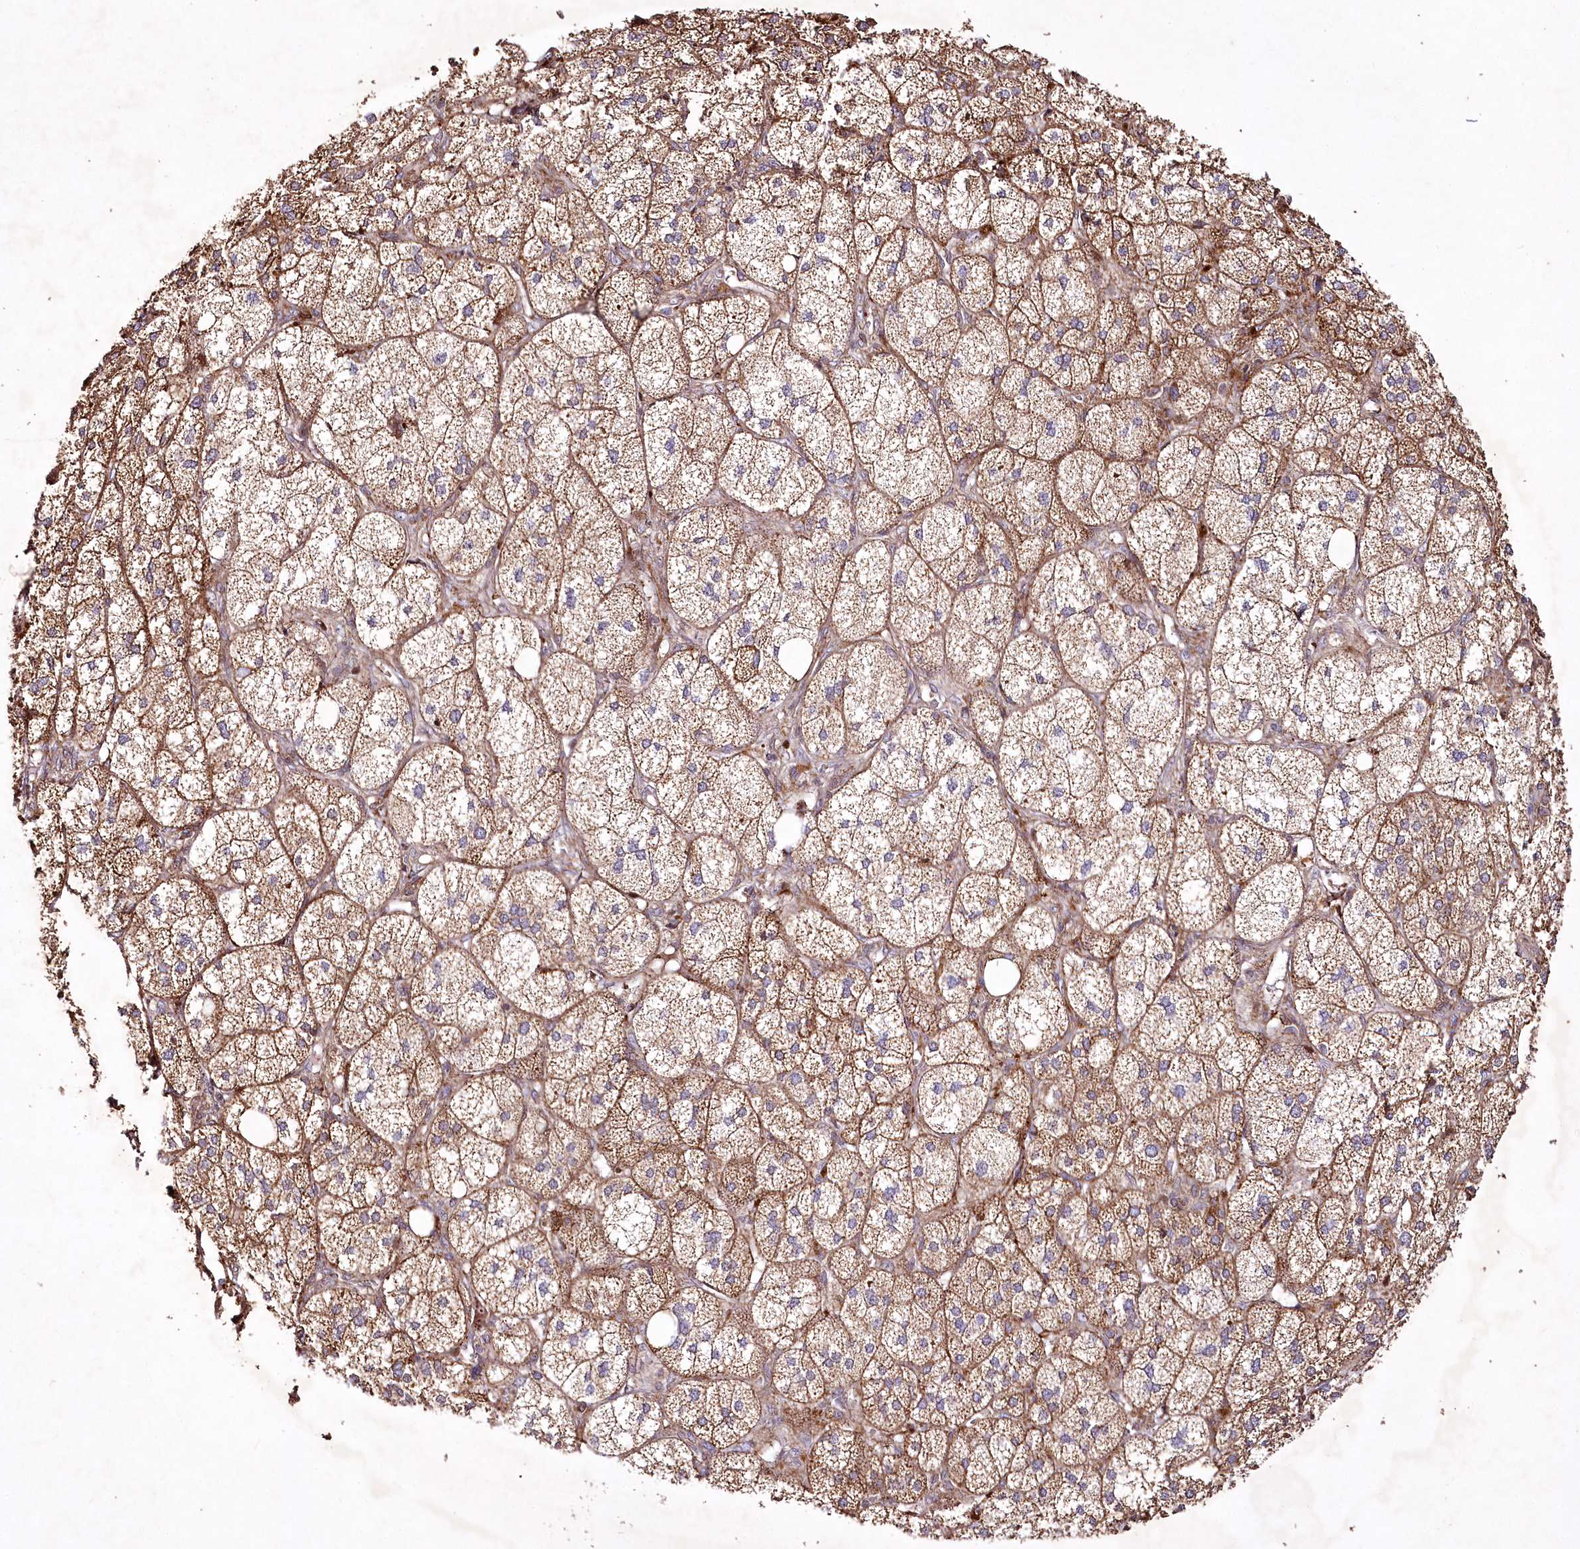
{"staining": {"intensity": "moderate", "quantity": ">75%", "location": "cytoplasmic/membranous,nuclear"}, "tissue": "adrenal gland", "cell_type": "Glandular cells", "image_type": "normal", "snomed": [{"axis": "morphology", "description": "Normal tissue, NOS"}, {"axis": "topography", "description": "Adrenal gland"}], "caption": "Brown immunohistochemical staining in normal adrenal gland displays moderate cytoplasmic/membranous,nuclear positivity in about >75% of glandular cells.", "gene": "PSTK", "patient": {"sex": "female", "age": 61}}